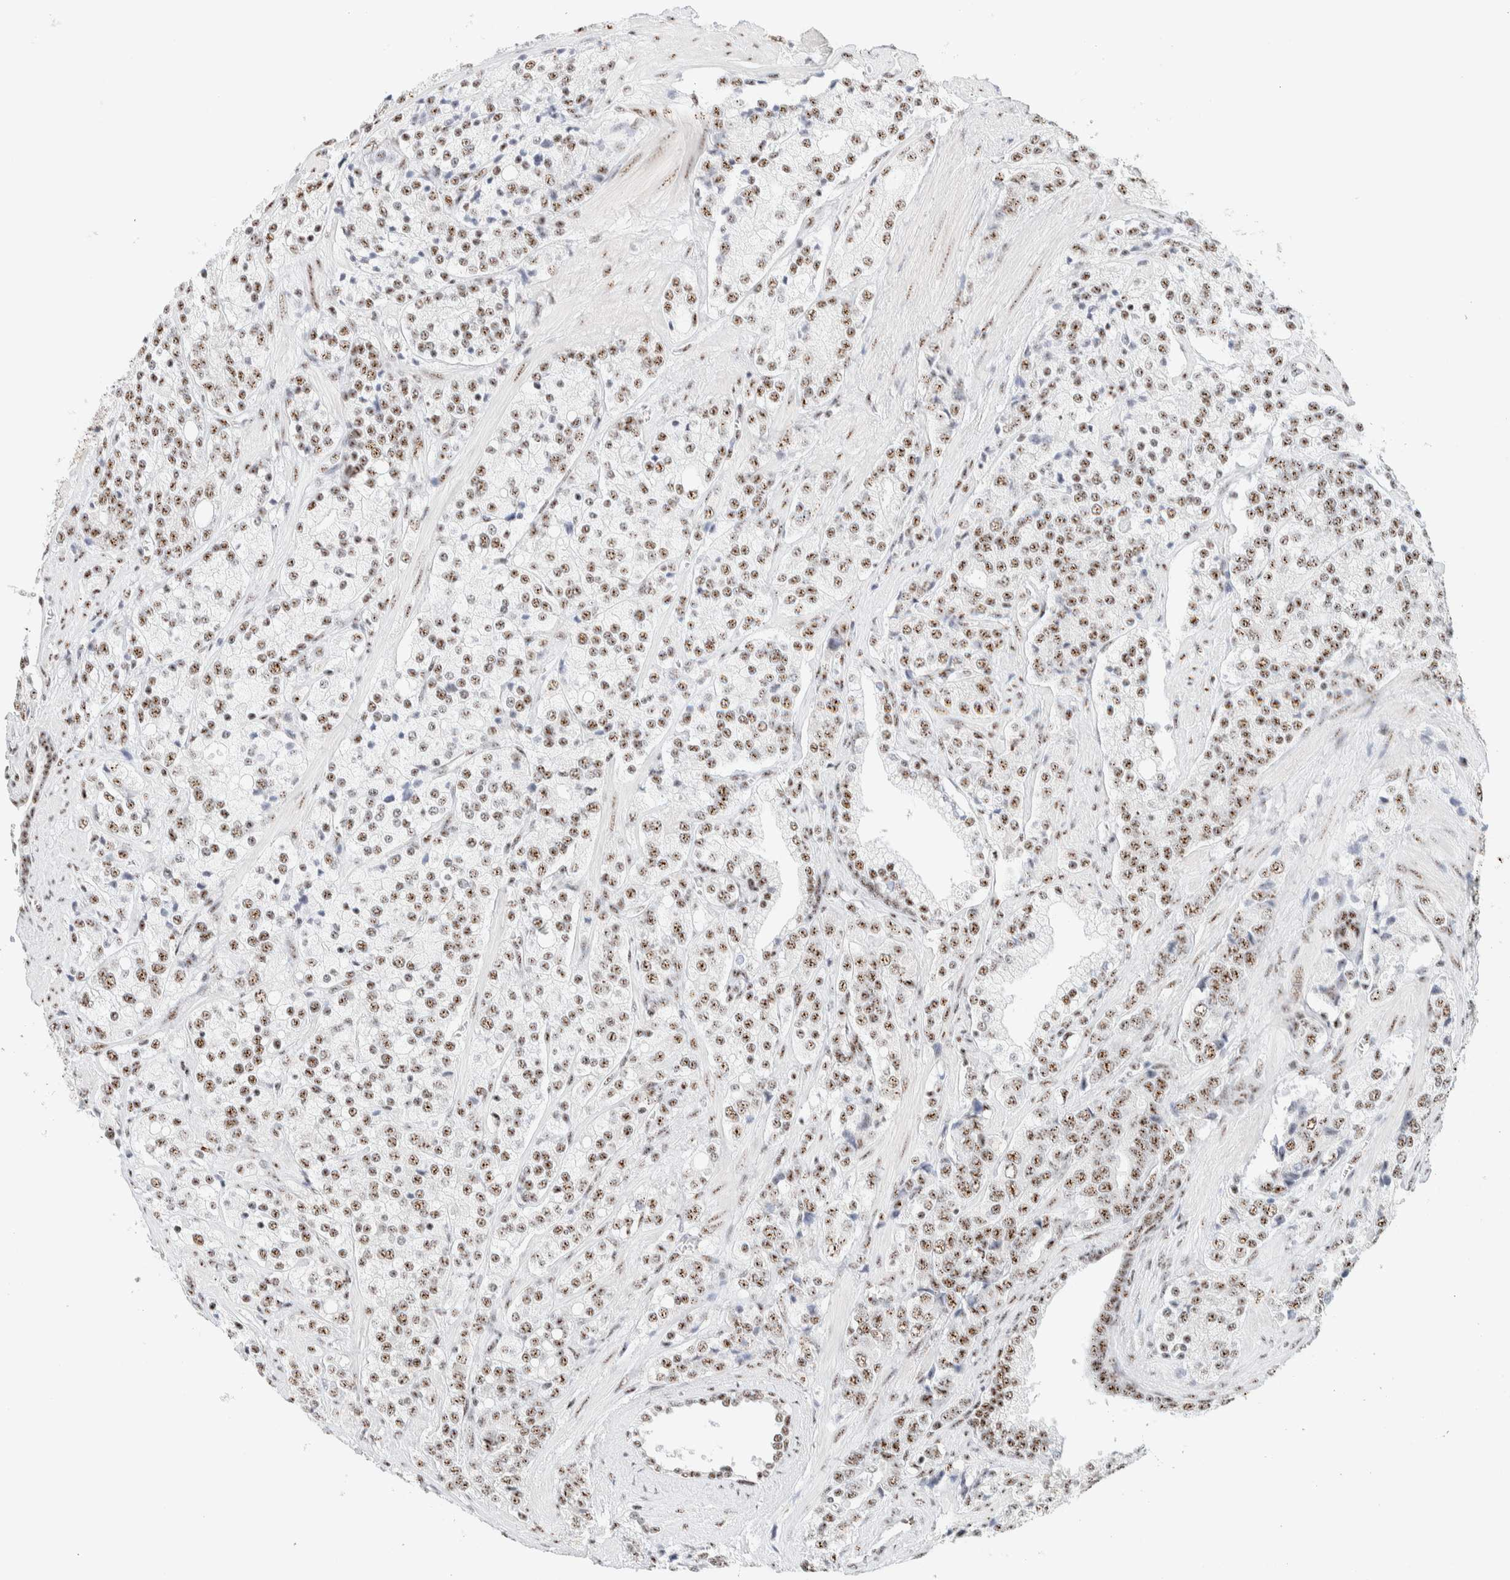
{"staining": {"intensity": "moderate", "quantity": ">75%", "location": "nuclear"}, "tissue": "prostate cancer", "cell_type": "Tumor cells", "image_type": "cancer", "snomed": [{"axis": "morphology", "description": "Adenocarcinoma, High grade"}, {"axis": "topography", "description": "Prostate"}], "caption": "The immunohistochemical stain shows moderate nuclear positivity in tumor cells of prostate cancer tissue. Nuclei are stained in blue.", "gene": "SON", "patient": {"sex": "male", "age": 71}}